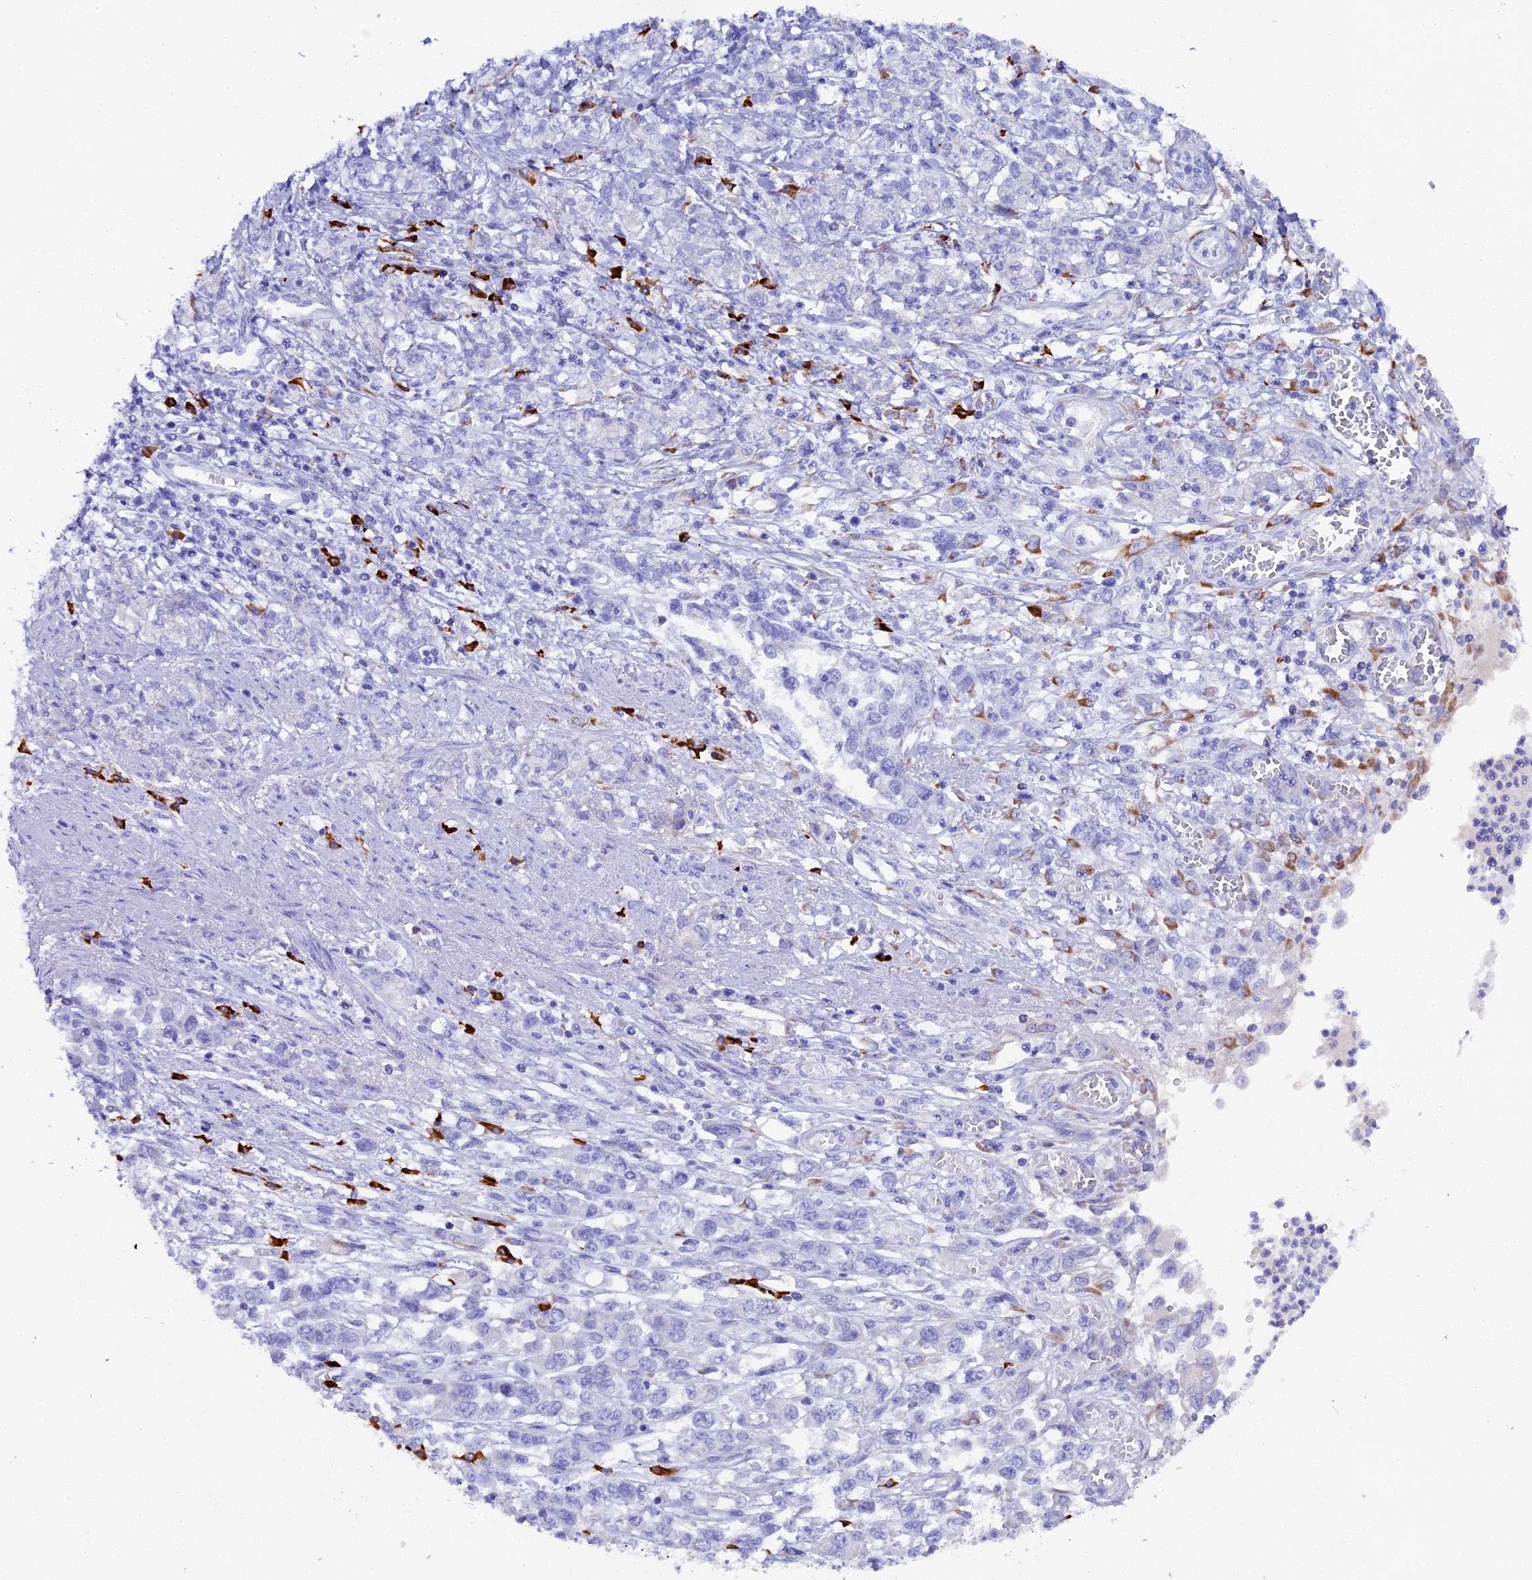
{"staining": {"intensity": "negative", "quantity": "none", "location": "none"}, "tissue": "stomach cancer", "cell_type": "Tumor cells", "image_type": "cancer", "snomed": [{"axis": "morphology", "description": "Adenocarcinoma, NOS"}, {"axis": "topography", "description": "Stomach"}], "caption": "Immunohistochemical staining of human stomach cancer (adenocarcinoma) exhibits no significant positivity in tumor cells.", "gene": "FKBP11", "patient": {"sex": "female", "age": 76}}